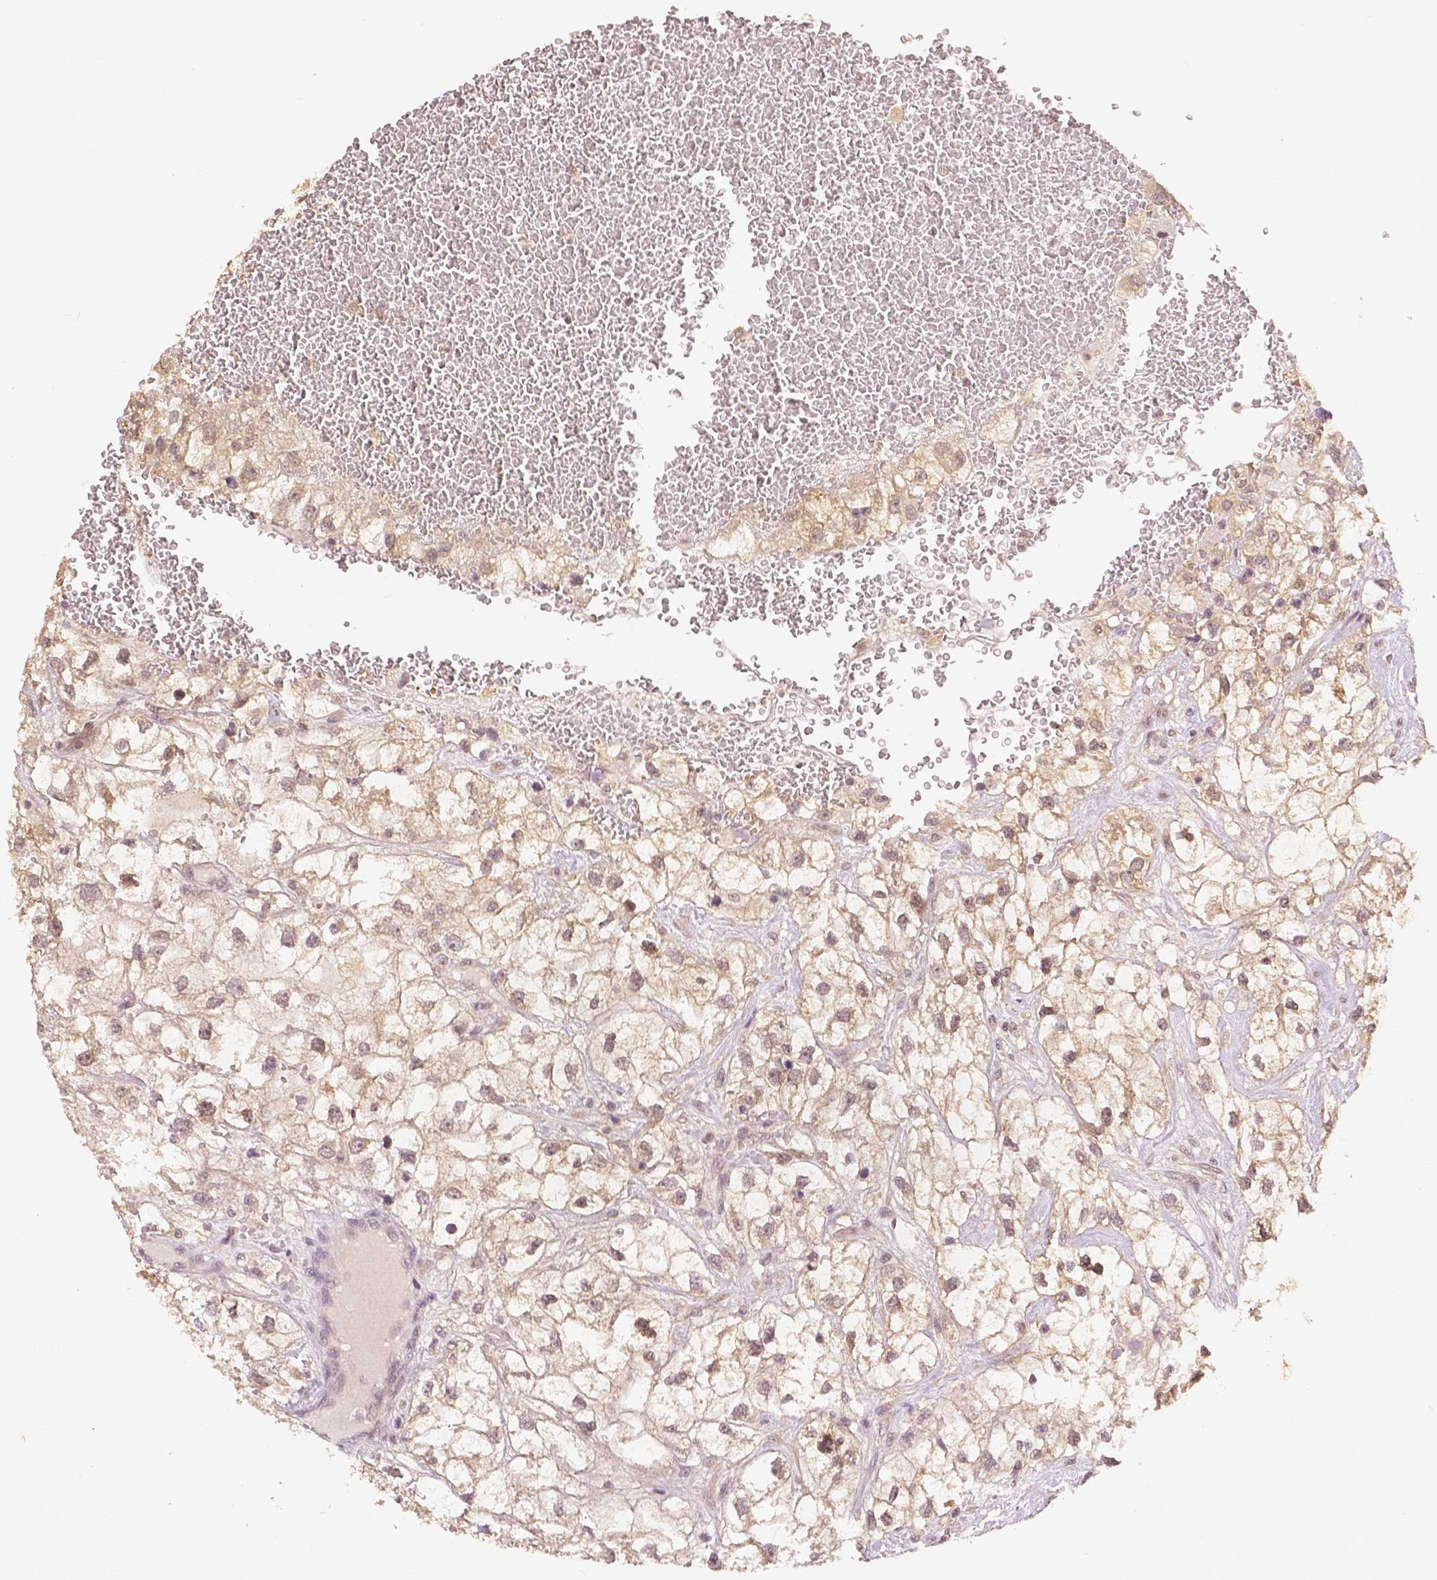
{"staining": {"intensity": "weak", "quantity": ">75%", "location": "cytoplasmic/membranous,nuclear"}, "tissue": "renal cancer", "cell_type": "Tumor cells", "image_type": "cancer", "snomed": [{"axis": "morphology", "description": "Adenocarcinoma, NOS"}, {"axis": "topography", "description": "Kidney"}], "caption": "Weak cytoplasmic/membranous and nuclear positivity for a protein is present in about >75% of tumor cells of renal cancer (adenocarcinoma) using IHC.", "gene": "MAP1LC3B", "patient": {"sex": "male", "age": 59}}